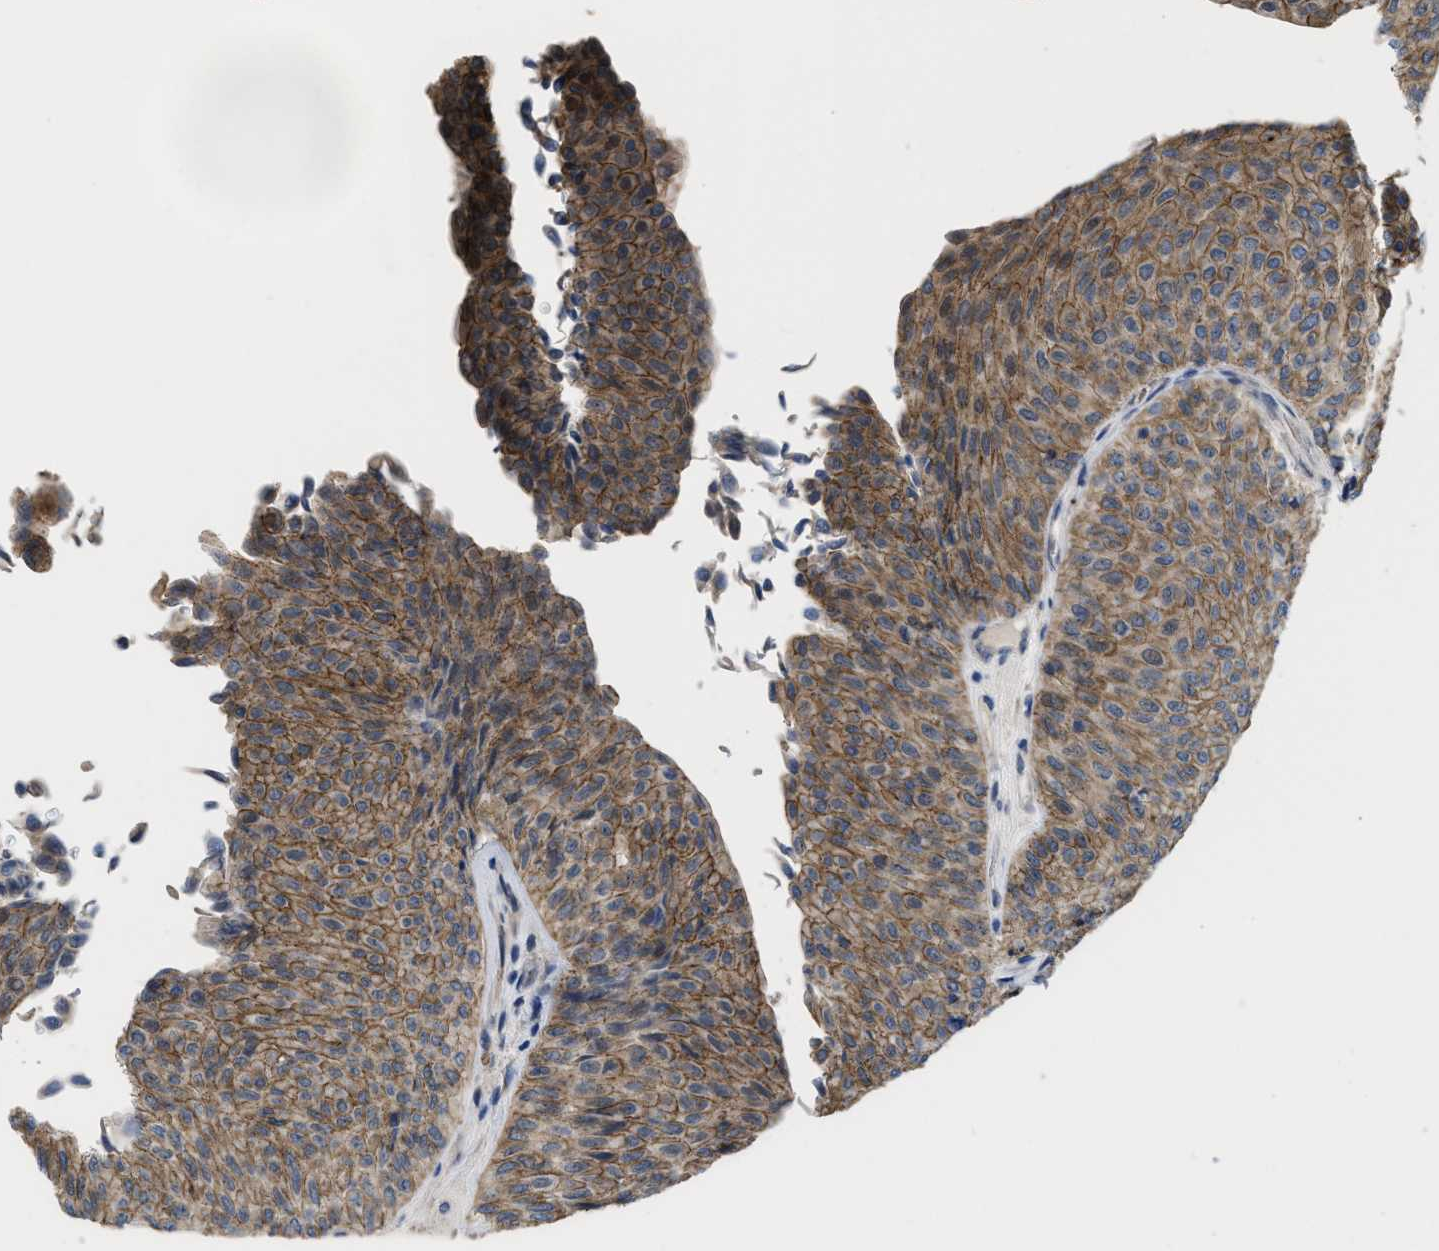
{"staining": {"intensity": "moderate", "quantity": ">75%", "location": "cytoplasmic/membranous"}, "tissue": "urothelial cancer", "cell_type": "Tumor cells", "image_type": "cancer", "snomed": [{"axis": "morphology", "description": "Urothelial carcinoma, Low grade"}, {"axis": "topography", "description": "Urinary bladder"}], "caption": "Immunohistochemical staining of urothelial carcinoma (low-grade) reveals medium levels of moderate cytoplasmic/membranous staining in about >75% of tumor cells.", "gene": "CDPF1", "patient": {"sex": "male", "age": 78}}